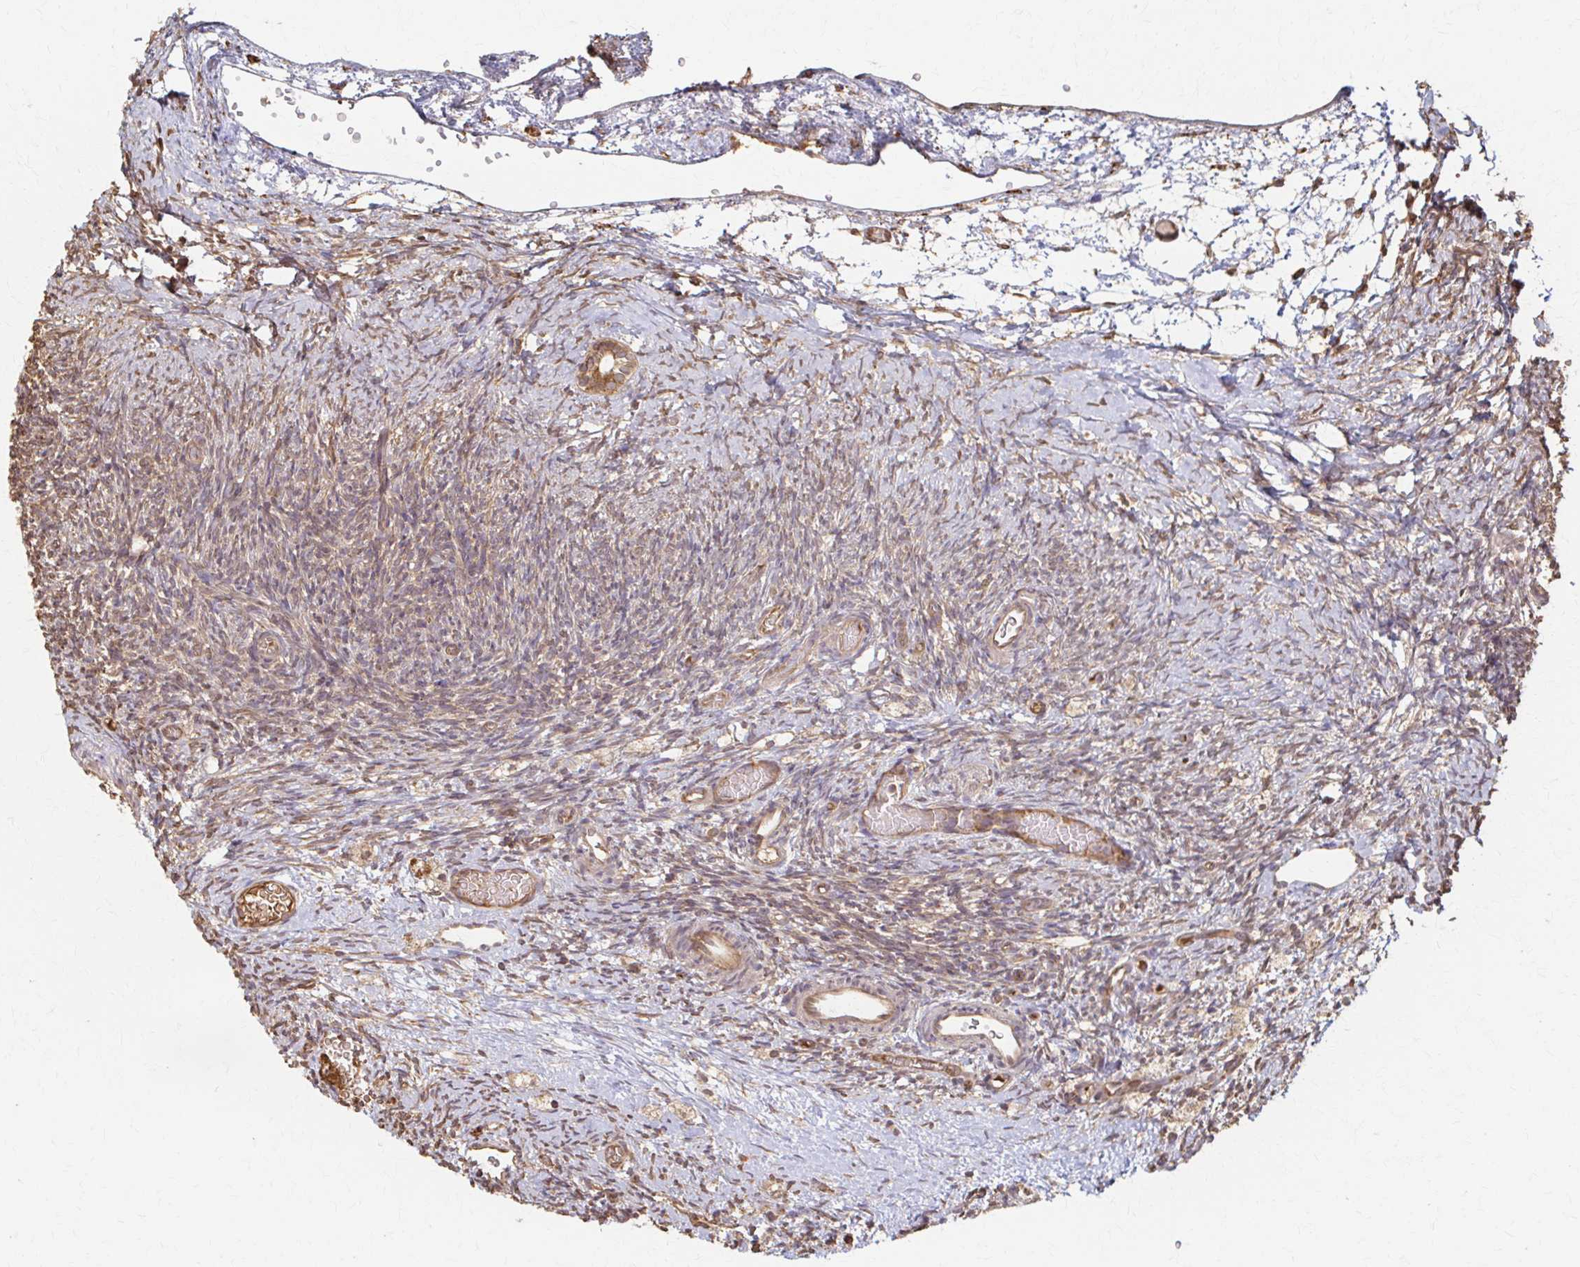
{"staining": {"intensity": "weak", "quantity": ">75%", "location": "cytoplasmic/membranous"}, "tissue": "ovary", "cell_type": "Follicle cells", "image_type": "normal", "snomed": [{"axis": "morphology", "description": "Normal tissue, NOS"}, {"axis": "topography", "description": "Ovary"}], "caption": "High-magnification brightfield microscopy of normal ovary stained with DAB (brown) and counterstained with hematoxylin (blue). follicle cells exhibit weak cytoplasmic/membranous staining is seen in about>75% of cells. The protein is stained brown, and the nuclei are stained in blue (DAB (3,3'-diaminobenzidine) IHC with brightfield microscopy, high magnification).", "gene": "ARHGAP35", "patient": {"sex": "female", "age": 39}}